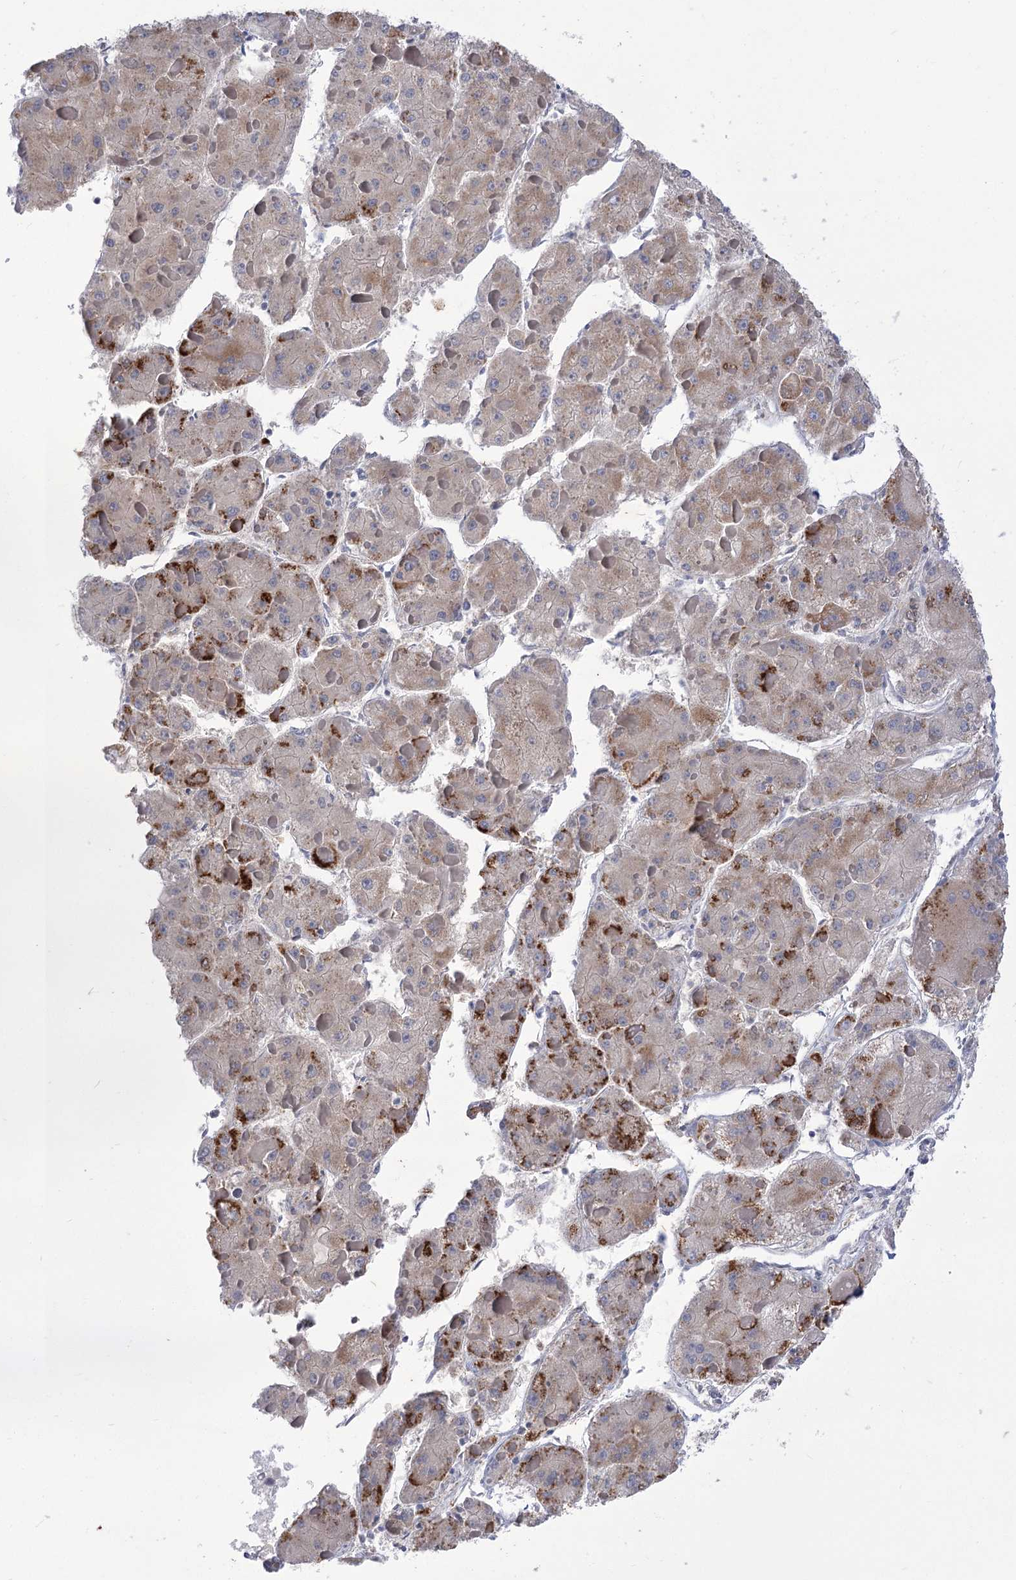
{"staining": {"intensity": "moderate", "quantity": "<25%", "location": "cytoplasmic/membranous"}, "tissue": "liver cancer", "cell_type": "Tumor cells", "image_type": "cancer", "snomed": [{"axis": "morphology", "description": "Carcinoma, Hepatocellular, NOS"}, {"axis": "topography", "description": "Liver"}], "caption": "An IHC micrograph of tumor tissue is shown. Protein staining in brown shows moderate cytoplasmic/membranous positivity in hepatocellular carcinoma (liver) within tumor cells.", "gene": "BEND7", "patient": {"sex": "female", "age": 73}}